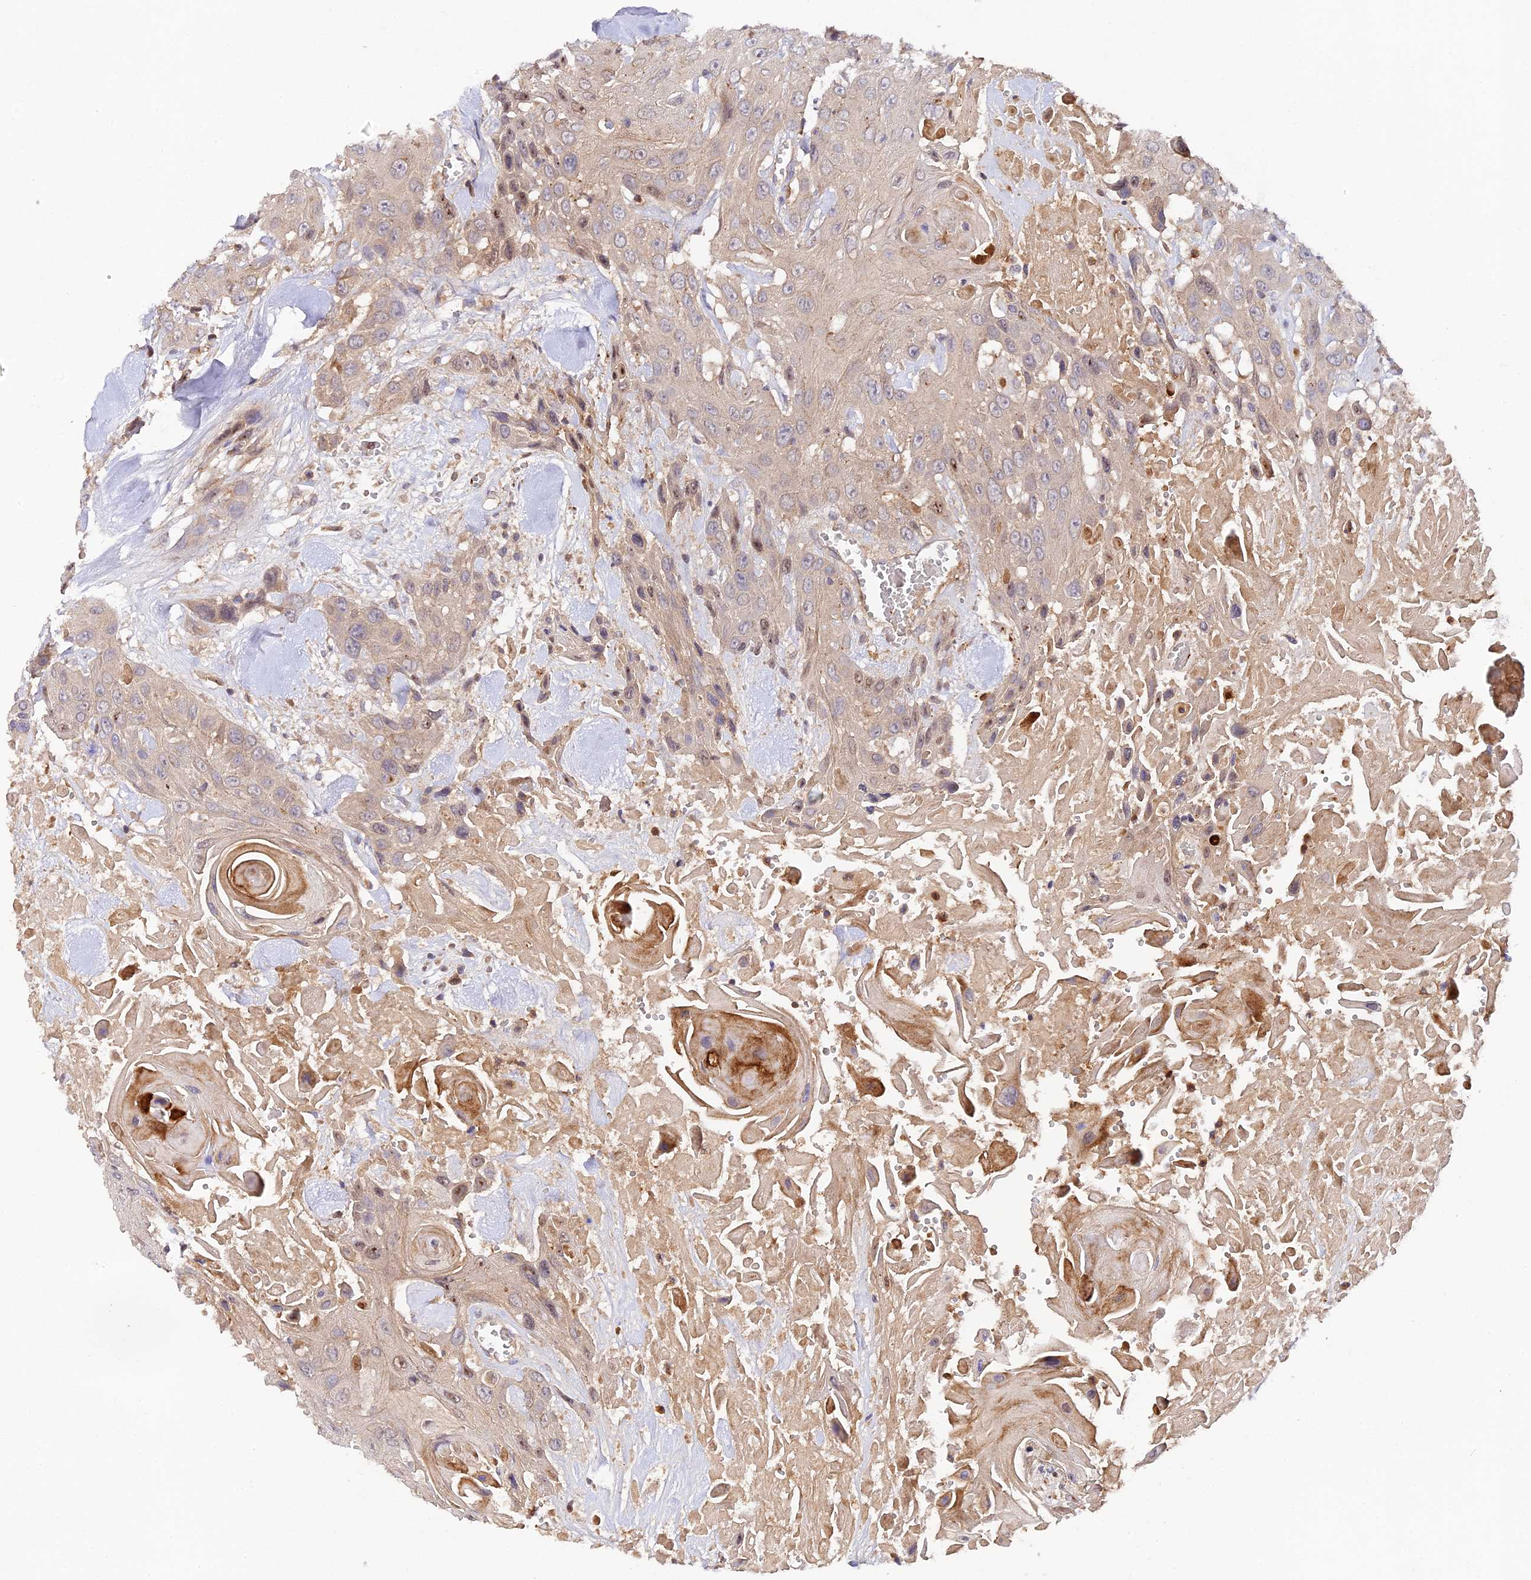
{"staining": {"intensity": "moderate", "quantity": "25%-75%", "location": "cytoplasmic/membranous"}, "tissue": "head and neck cancer", "cell_type": "Tumor cells", "image_type": "cancer", "snomed": [{"axis": "morphology", "description": "Squamous cell carcinoma, NOS"}, {"axis": "topography", "description": "Head-Neck"}], "caption": "Immunohistochemistry (IHC) (DAB) staining of squamous cell carcinoma (head and neck) exhibits moderate cytoplasmic/membranous protein staining in about 25%-75% of tumor cells. Using DAB (brown) and hematoxylin (blue) stains, captured at high magnification using brightfield microscopy.", "gene": "TRIM26", "patient": {"sex": "male", "age": 81}}